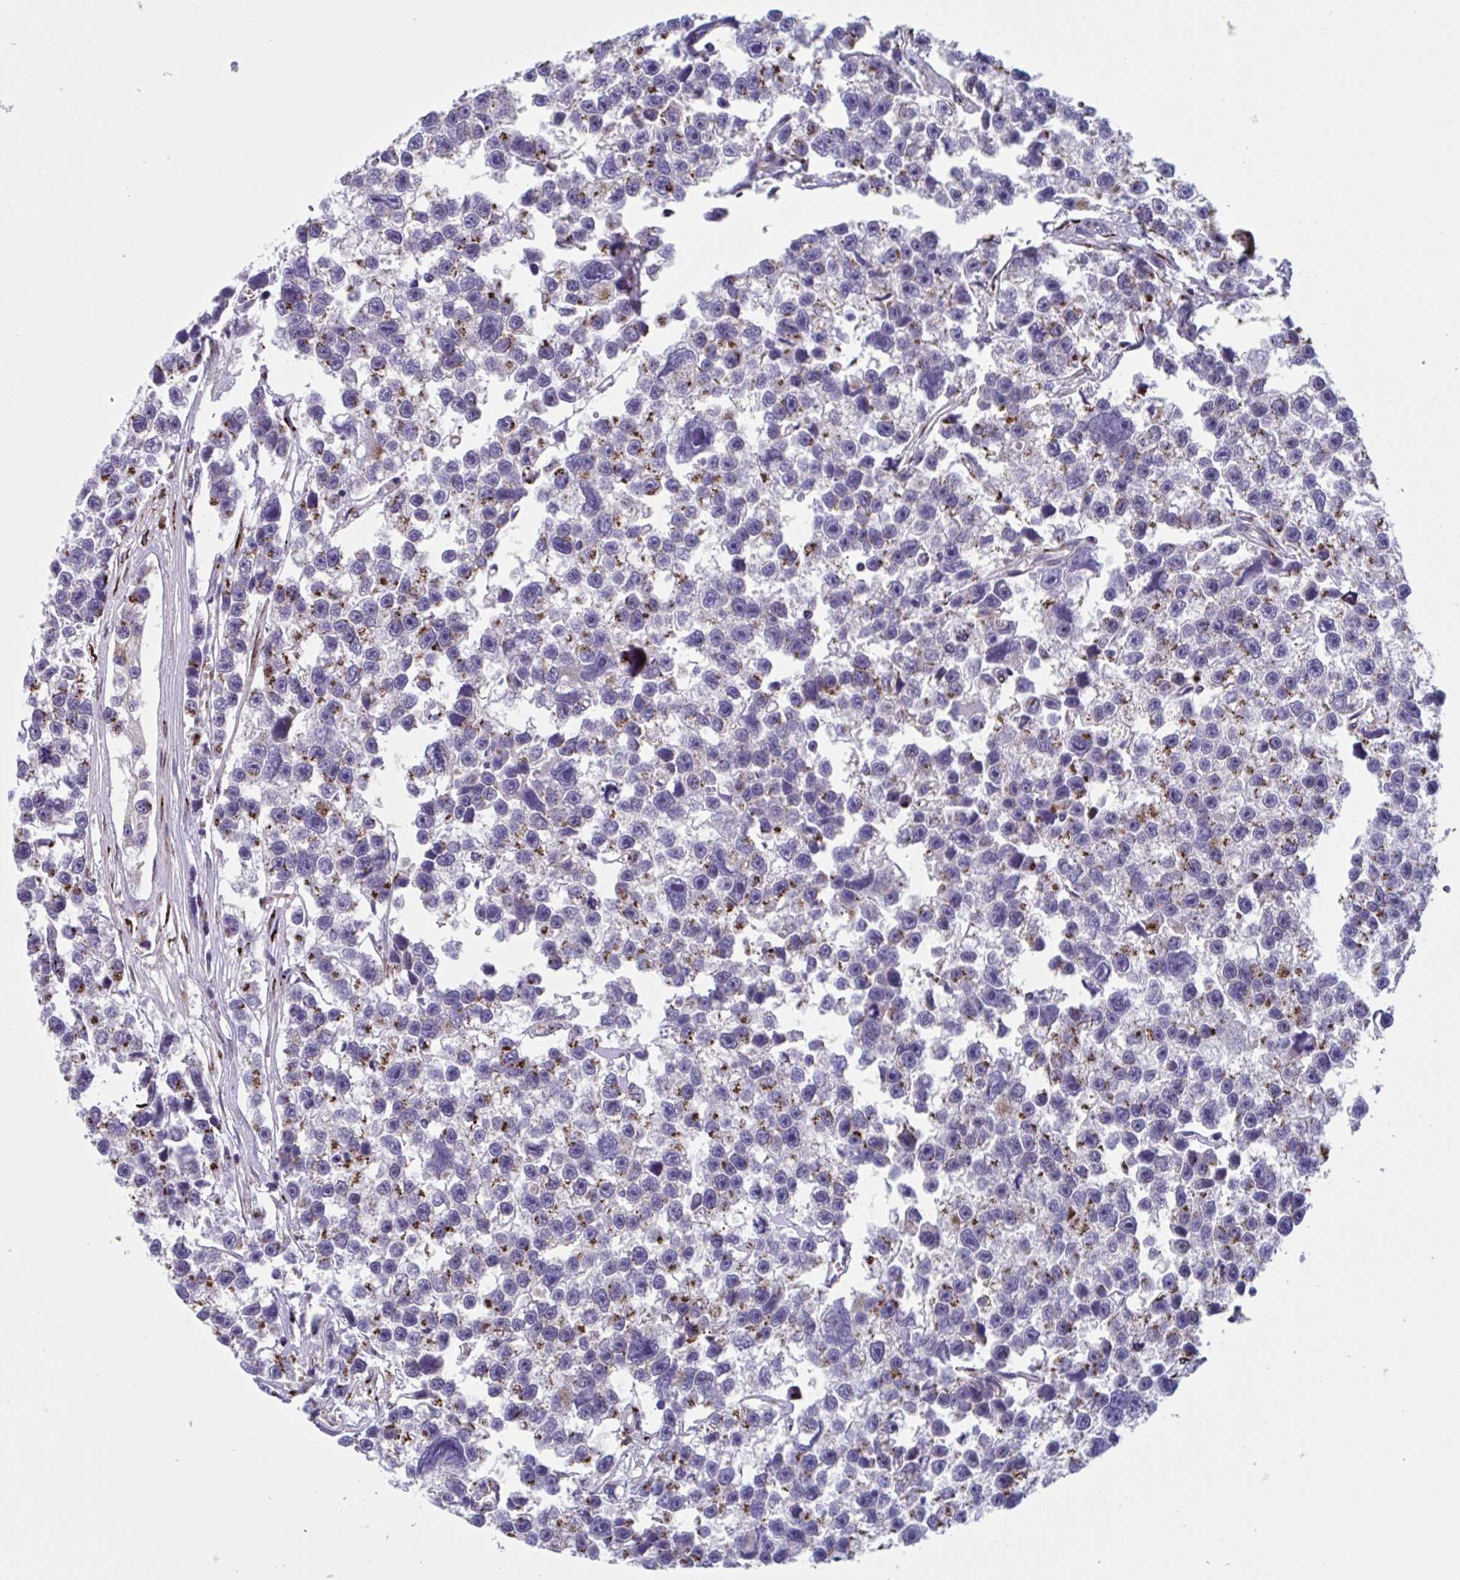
{"staining": {"intensity": "moderate", "quantity": "25%-75%", "location": "cytoplasmic/membranous"}, "tissue": "testis cancer", "cell_type": "Tumor cells", "image_type": "cancer", "snomed": [{"axis": "morphology", "description": "Seminoma, NOS"}, {"axis": "topography", "description": "Testis"}], "caption": "Immunohistochemical staining of testis cancer displays moderate cytoplasmic/membranous protein positivity in approximately 25%-75% of tumor cells.", "gene": "RFK", "patient": {"sex": "male", "age": 26}}